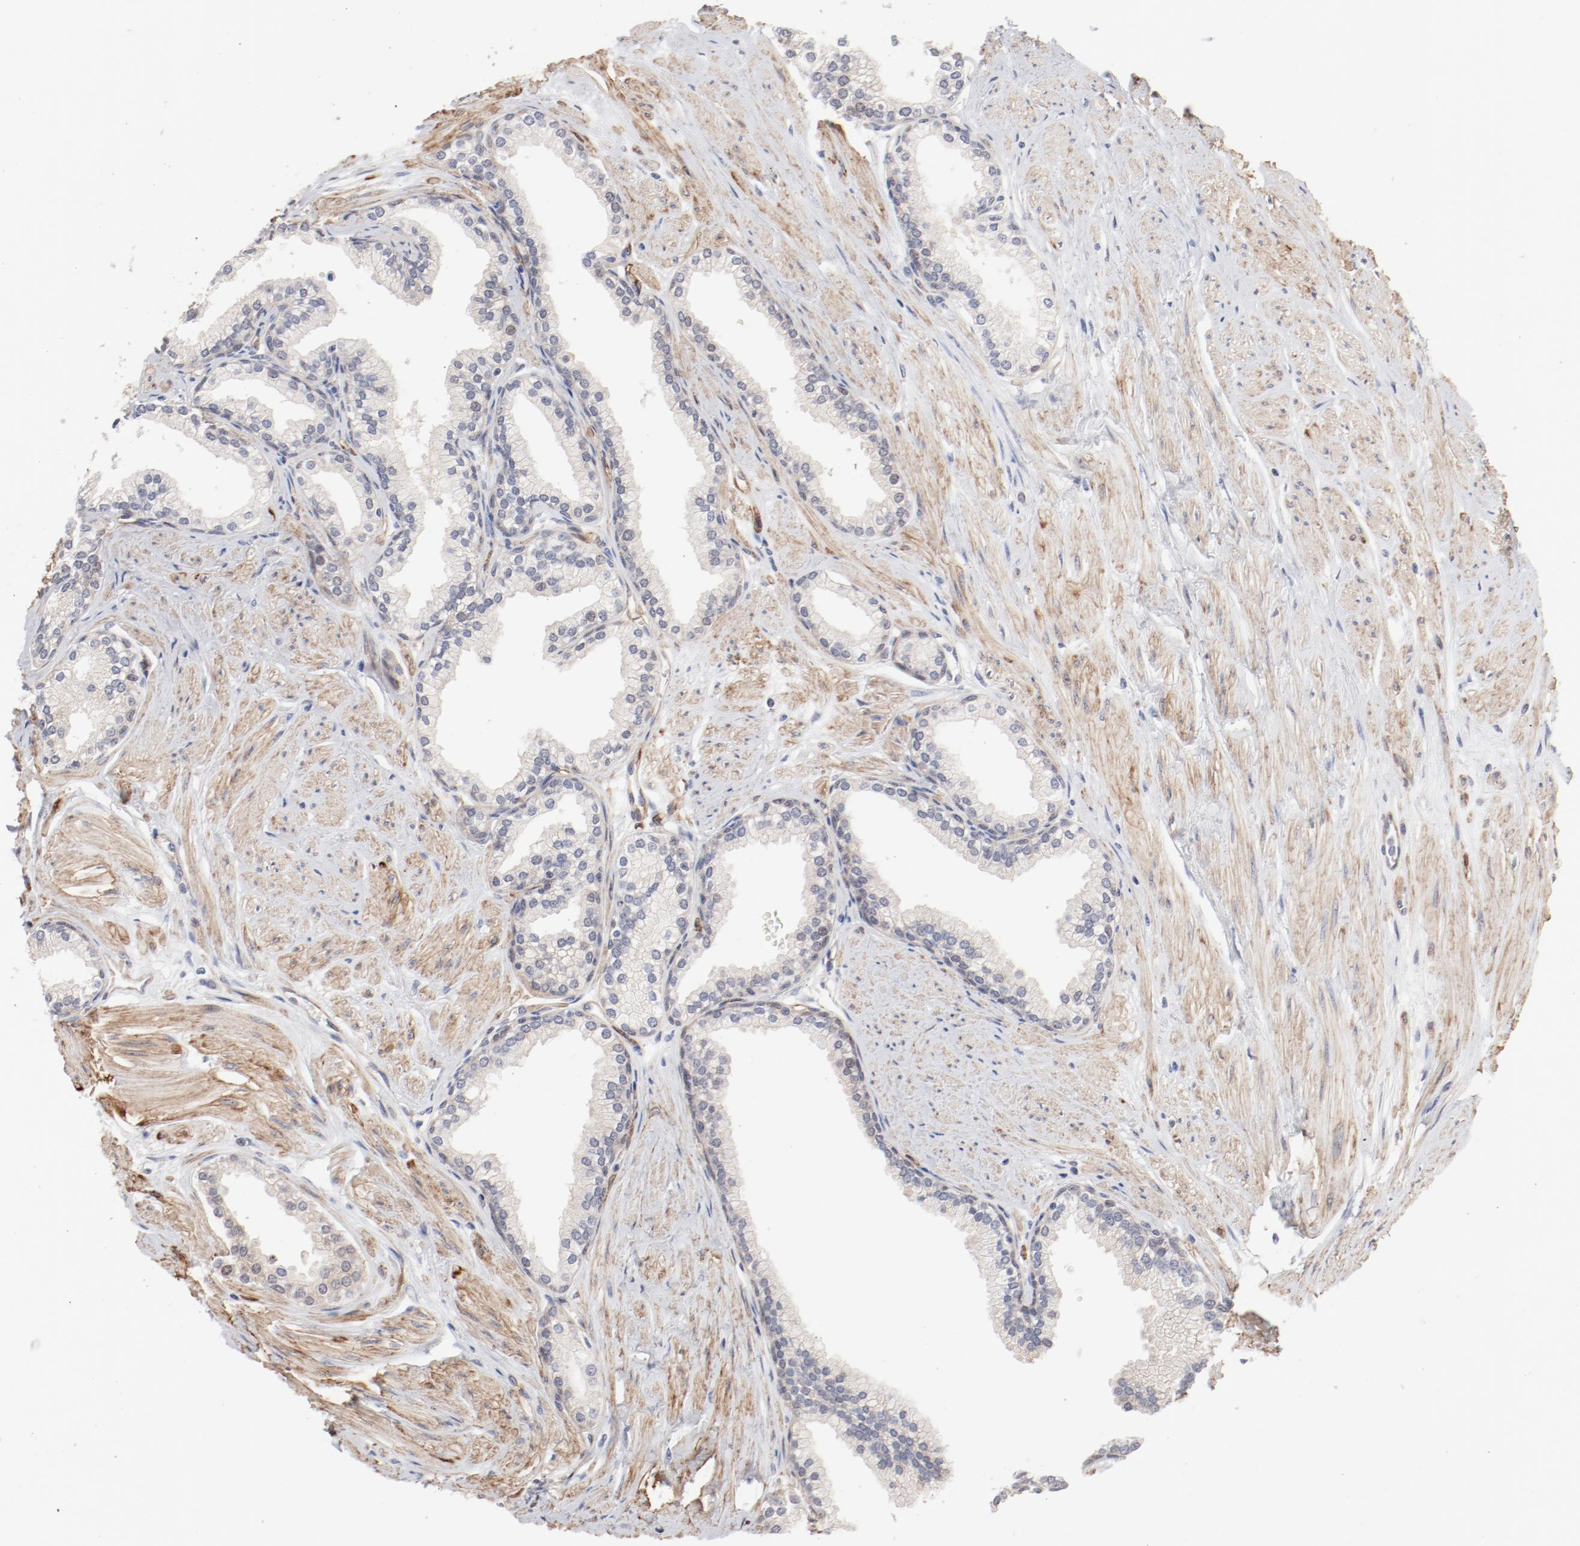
{"staining": {"intensity": "negative", "quantity": "none", "location": "none"}, "tissue": "prostate", "cell_type": "Glandular cells", "image_type": "normal", "snomed": [{"axis": "morphology", "description": "Normal tissue, NOS"}, {"axis": "topography", "description": "Prostate"}], "caption": "Human prostate stained for a protein using immunohistochemistry shows no expression in glandular cells.", "gene": "MAGED4B", "patient": {"sex": "male", "age": 64}}